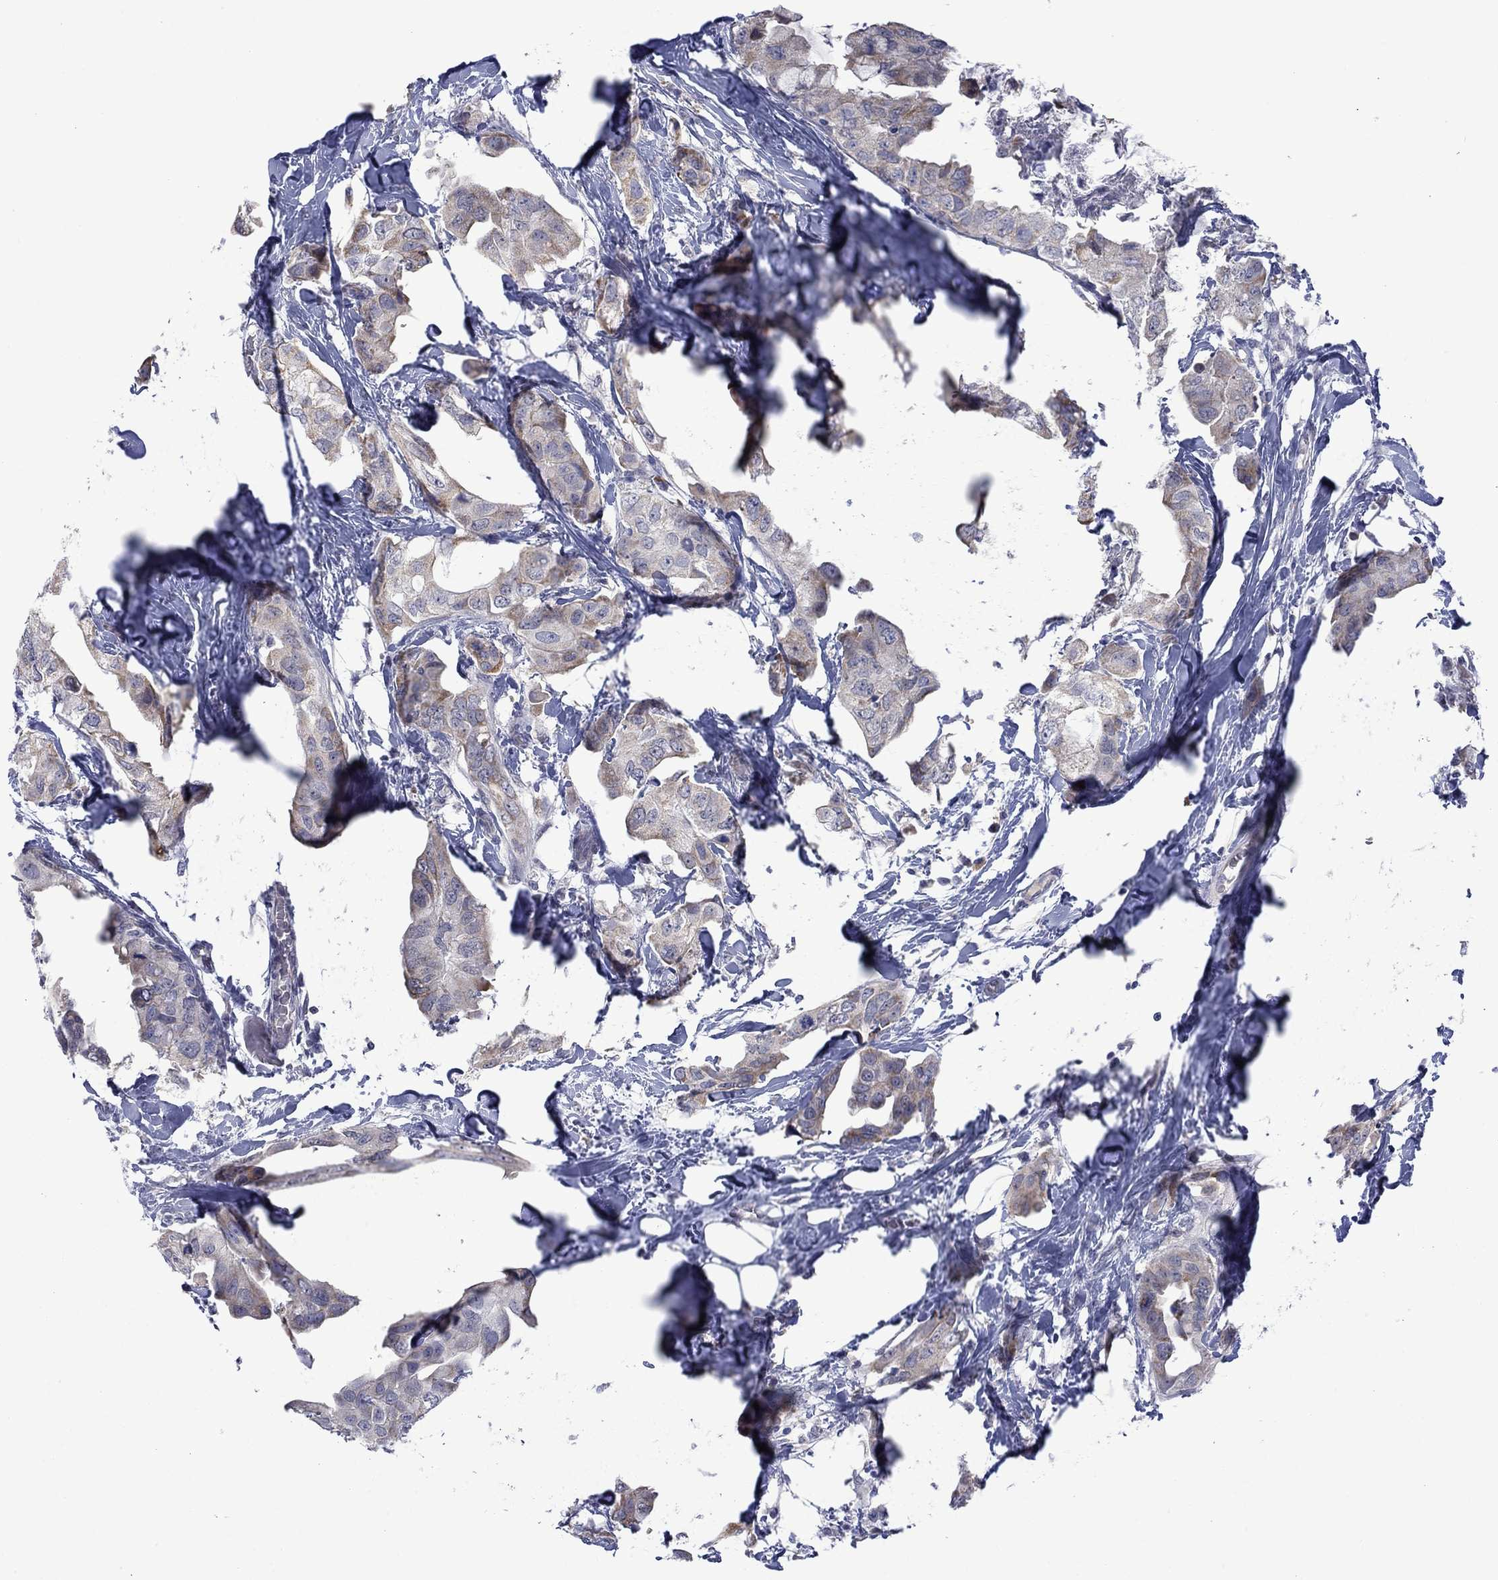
{"staining": {"intensity": "weak", "quantity": "25%-75%", "location": "cytoplasmic/membranous"}, "tissue": "breast cancer", "cell_type": "Tumor cells", "image_type": "cancer", "snomed": [{"axis": "morphology", "description": "Normal tissue, NOS"}, {"axis": "morphology", "description": "Duct carcinoma"}, {"axis": "topography", "description": "Breast"}], "caption": "Weak cytoplasmic/membranous protein positivity is present in approximately 25%-75% of tumor cells in breast cancer.", "gene": "KCNJ16", "patient": {"sex": "female", "age": 40}}